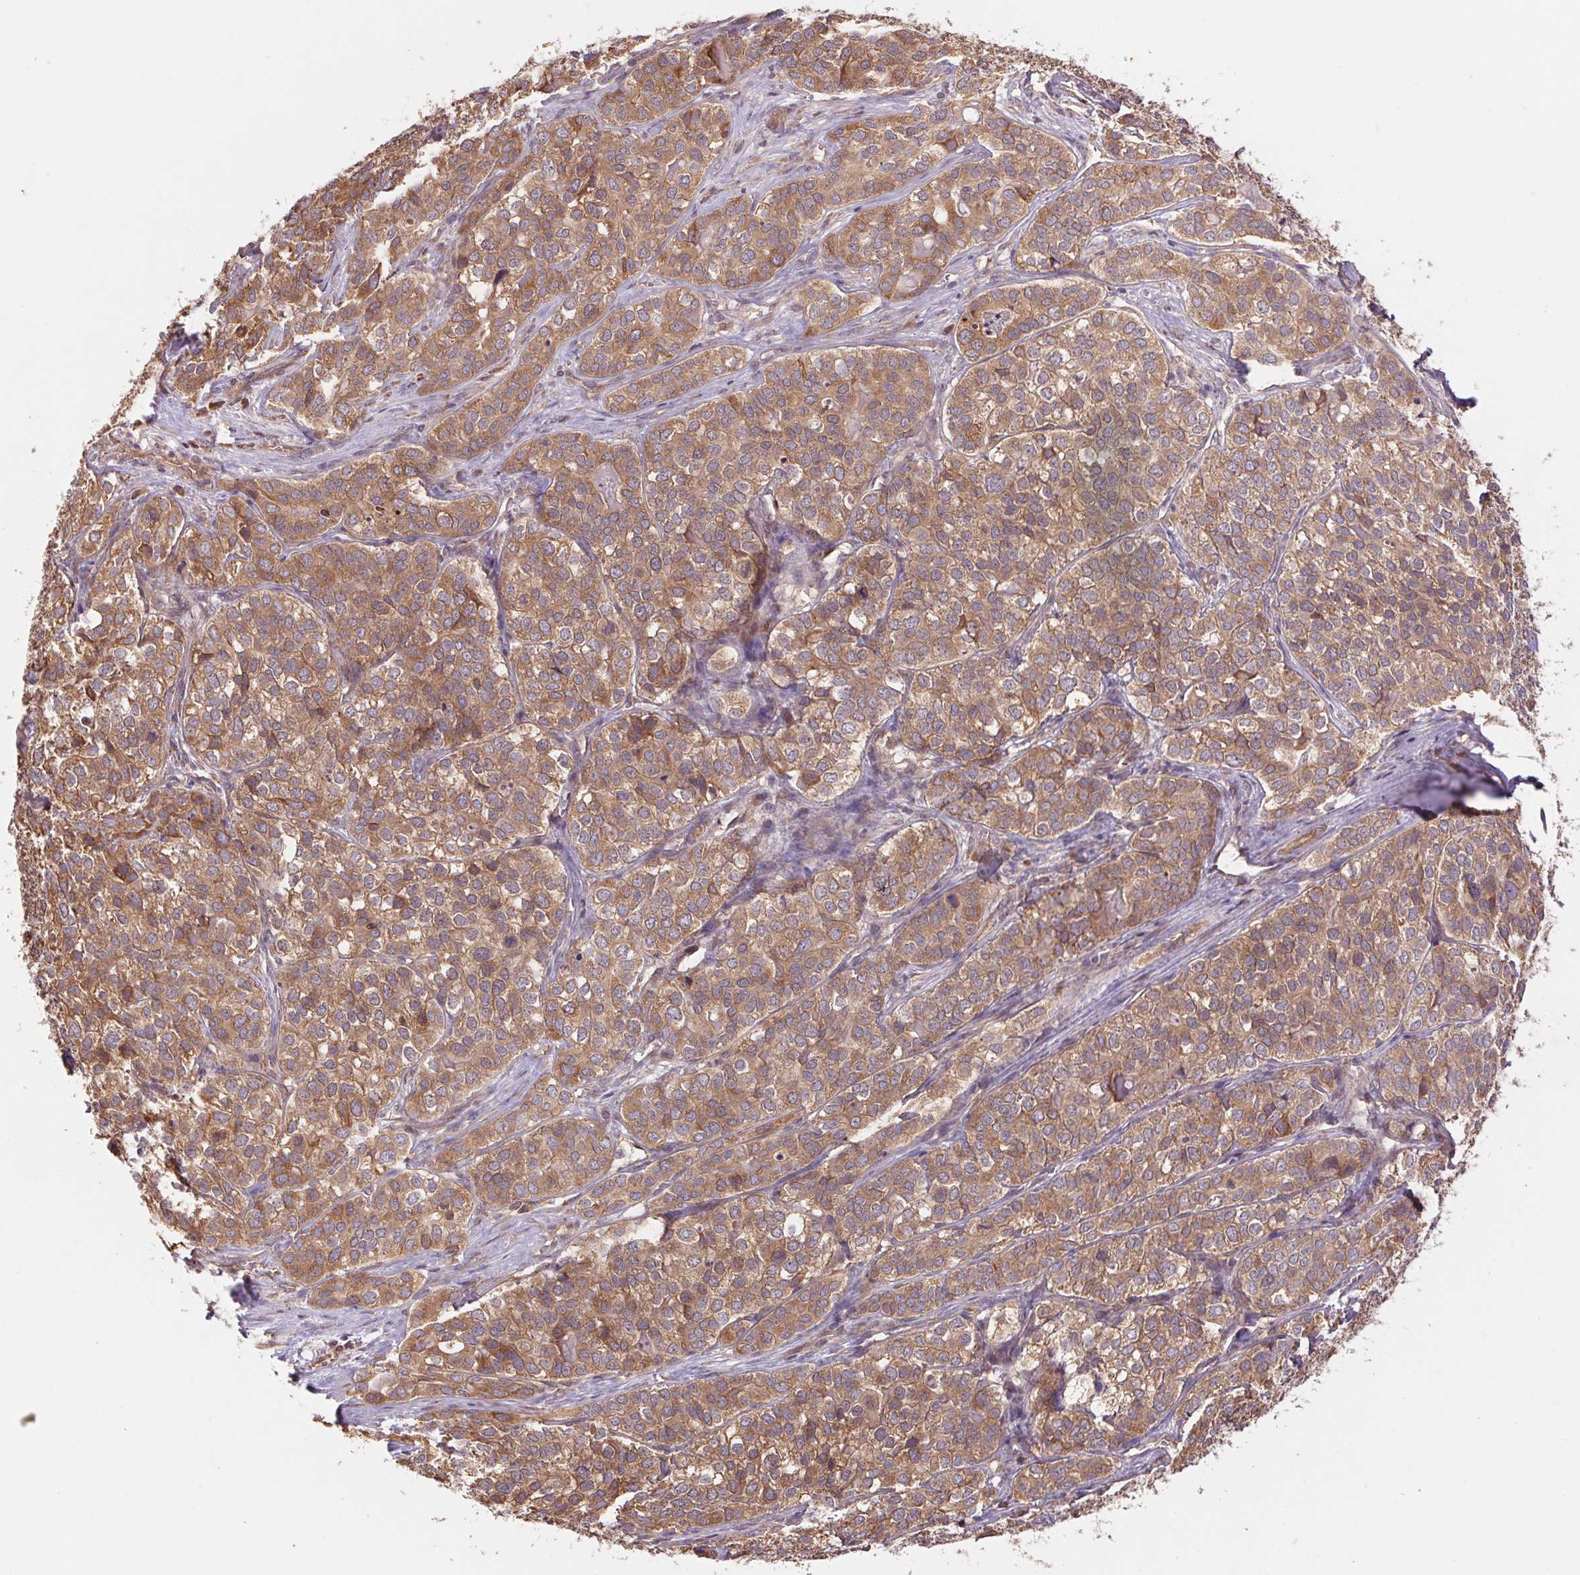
{"staining": {"intensity": "moderate", "quantity": ">75%", "location": "cytoplasmic/membranous"}, "tissue": "liver cancer", "cell_type": "Tumor cells", "image_type": "cancer", "snomed": [{"axis": "morphology", "description": "Cholangiocarcinoma"}, {"axis": "topography", "description": "Liver"}], "caption": "A histopathology image of human cholangiocarcinoma (liver) stained for a protein demonstrates moderate cytoplasmic/membranous brown staining in tumor cells. (DAB (3,3'-diaminobenzidine) IHC with brightfield microscopy, high magnification).", "gene": "RRM1", "patient": {"sex": "male", "age": 56}}